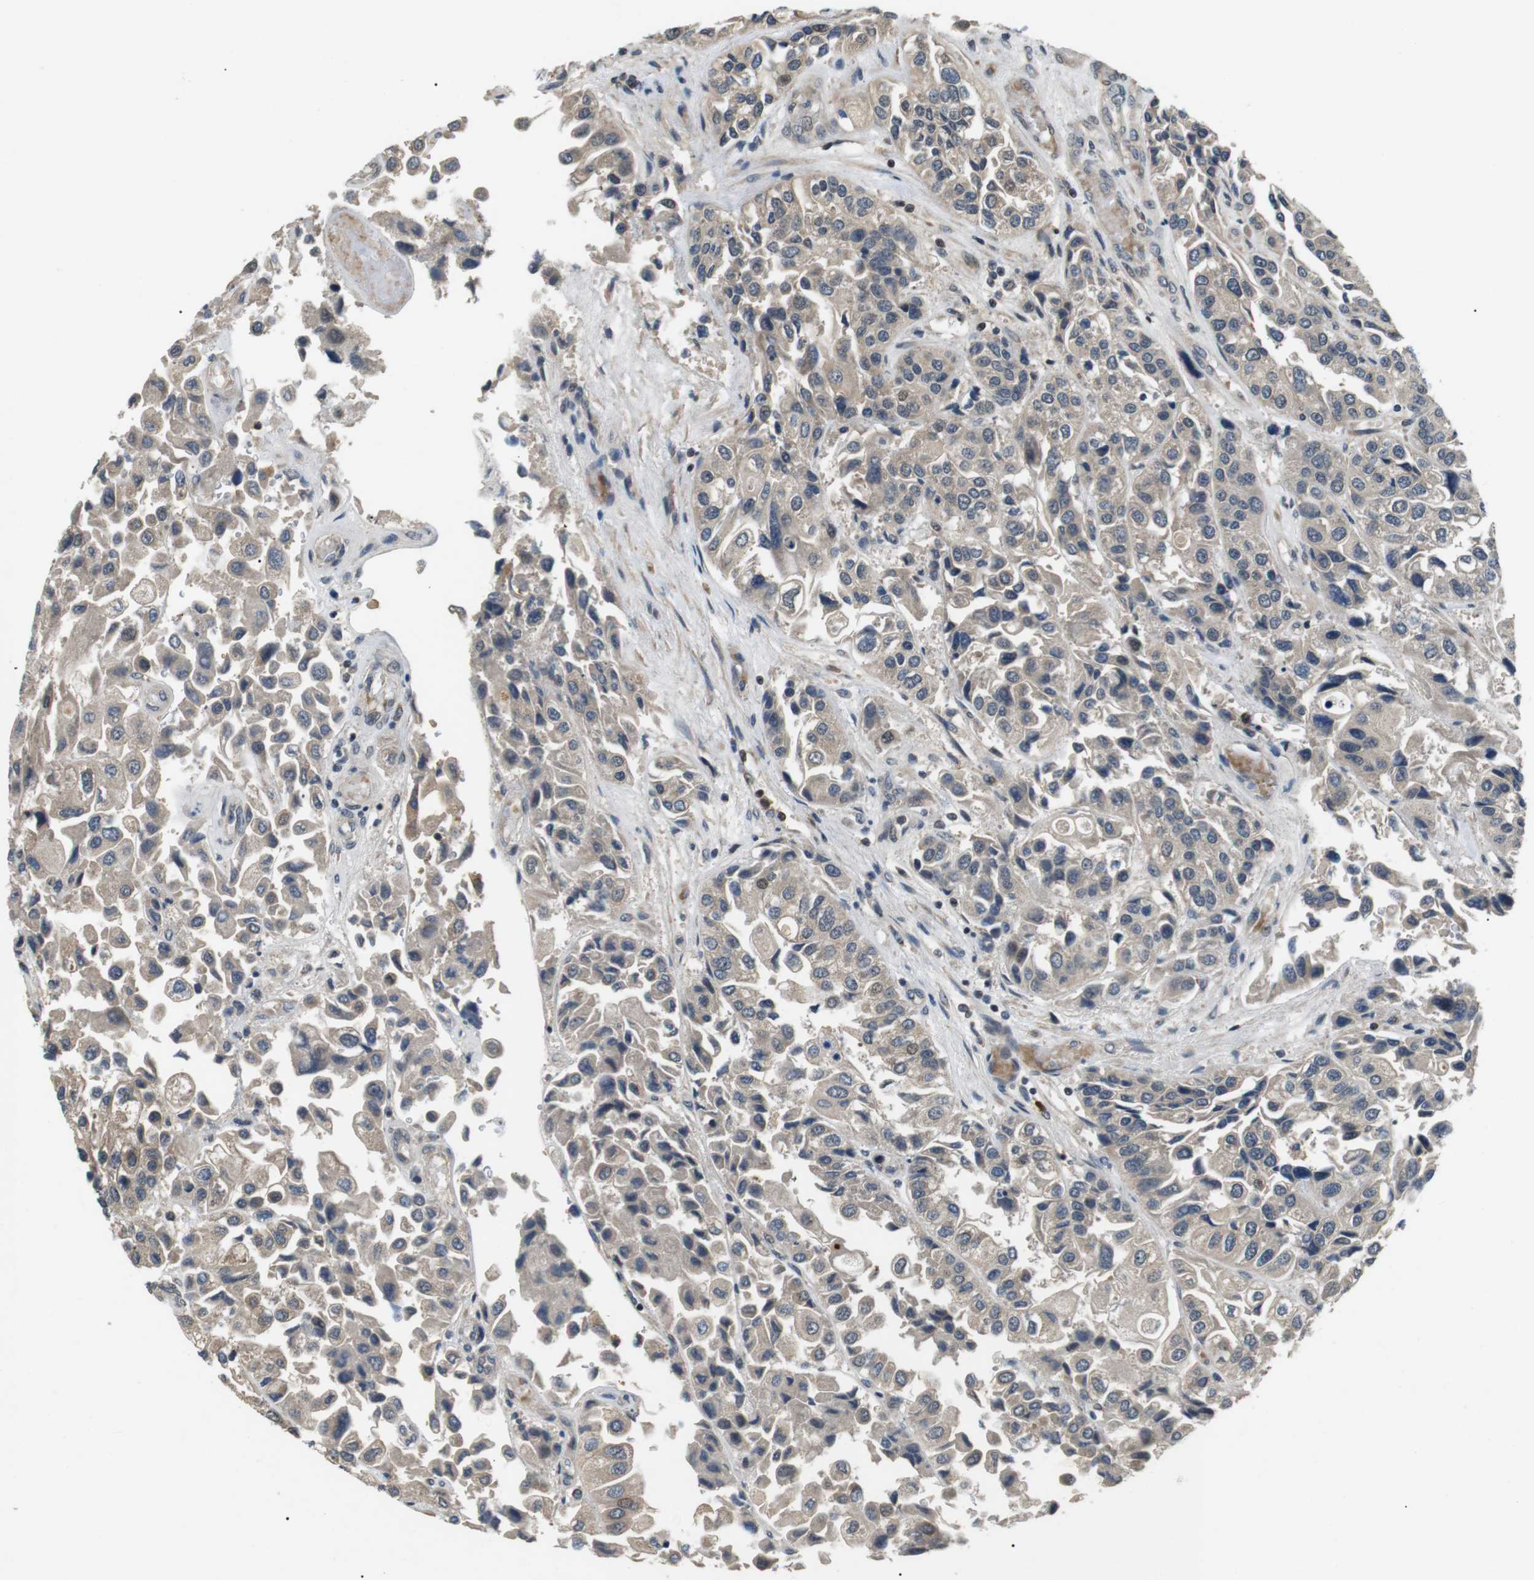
{"staining": {"intensity": "negative", "quantity": "none", "location": "none"}, "tissue": "urothelial cancer", "cell_type": "Tumor cells", "image_type": "cancer", "snomed": [{"axis": "morphology", "description": "Urothelial carcinoma, High grade"}, {"axis": "topography", "description": "Urinary bladder"}], "caption": "An immunohistochemistry (IHC) histopathology image of urothelial cancer is shown. There is no staining in tumor cells of urothelial cancer.", "gene": "HSPA13", "patient": {"sex": "female", "age": 64}}